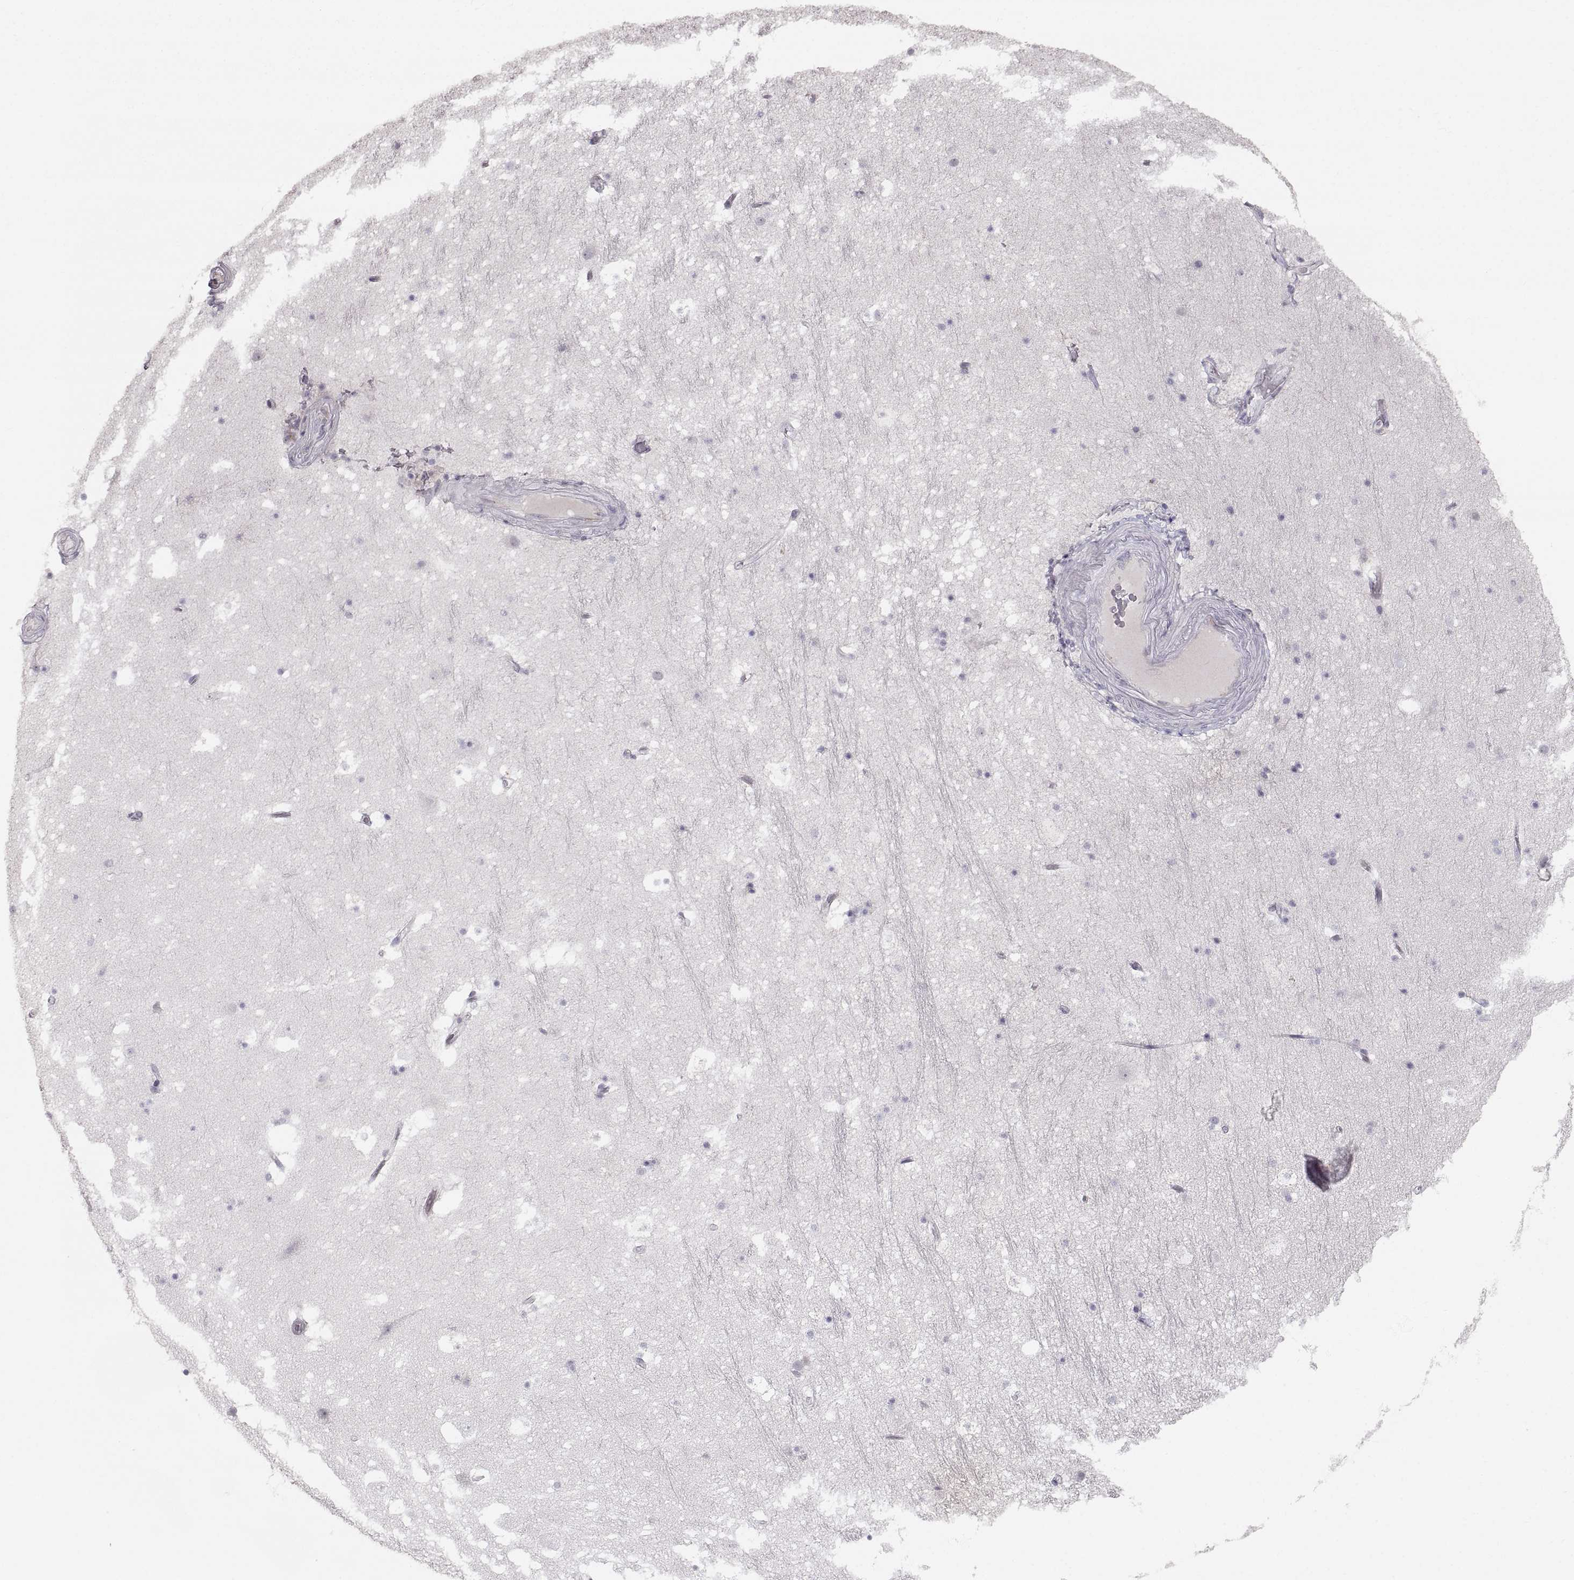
{"staining": {"intensity": "negative", "quantity": "none", "location": "none"}, "tissue": "hippocampus", "cell_type": "Glial cells", "image_type": "normal", "snomed": [{"axis": "morphology", "description": "Normal tissue, NOS"}, {"axis": "topography", "description": "Hippocampus"}], "caption": "Immunohistochemistry (IHC) histopathology image of unremarkable hippocampus: hippocampus stained with DAB reveals no significant protein expression in glial cells. (Stains: DAB immunohistochemistry with hematoxylin counter stain, Microscopy: brightfield microscopy at high magnification).", "gene": "ZNF185", "patient": {"sex": "male", "age": 51}}